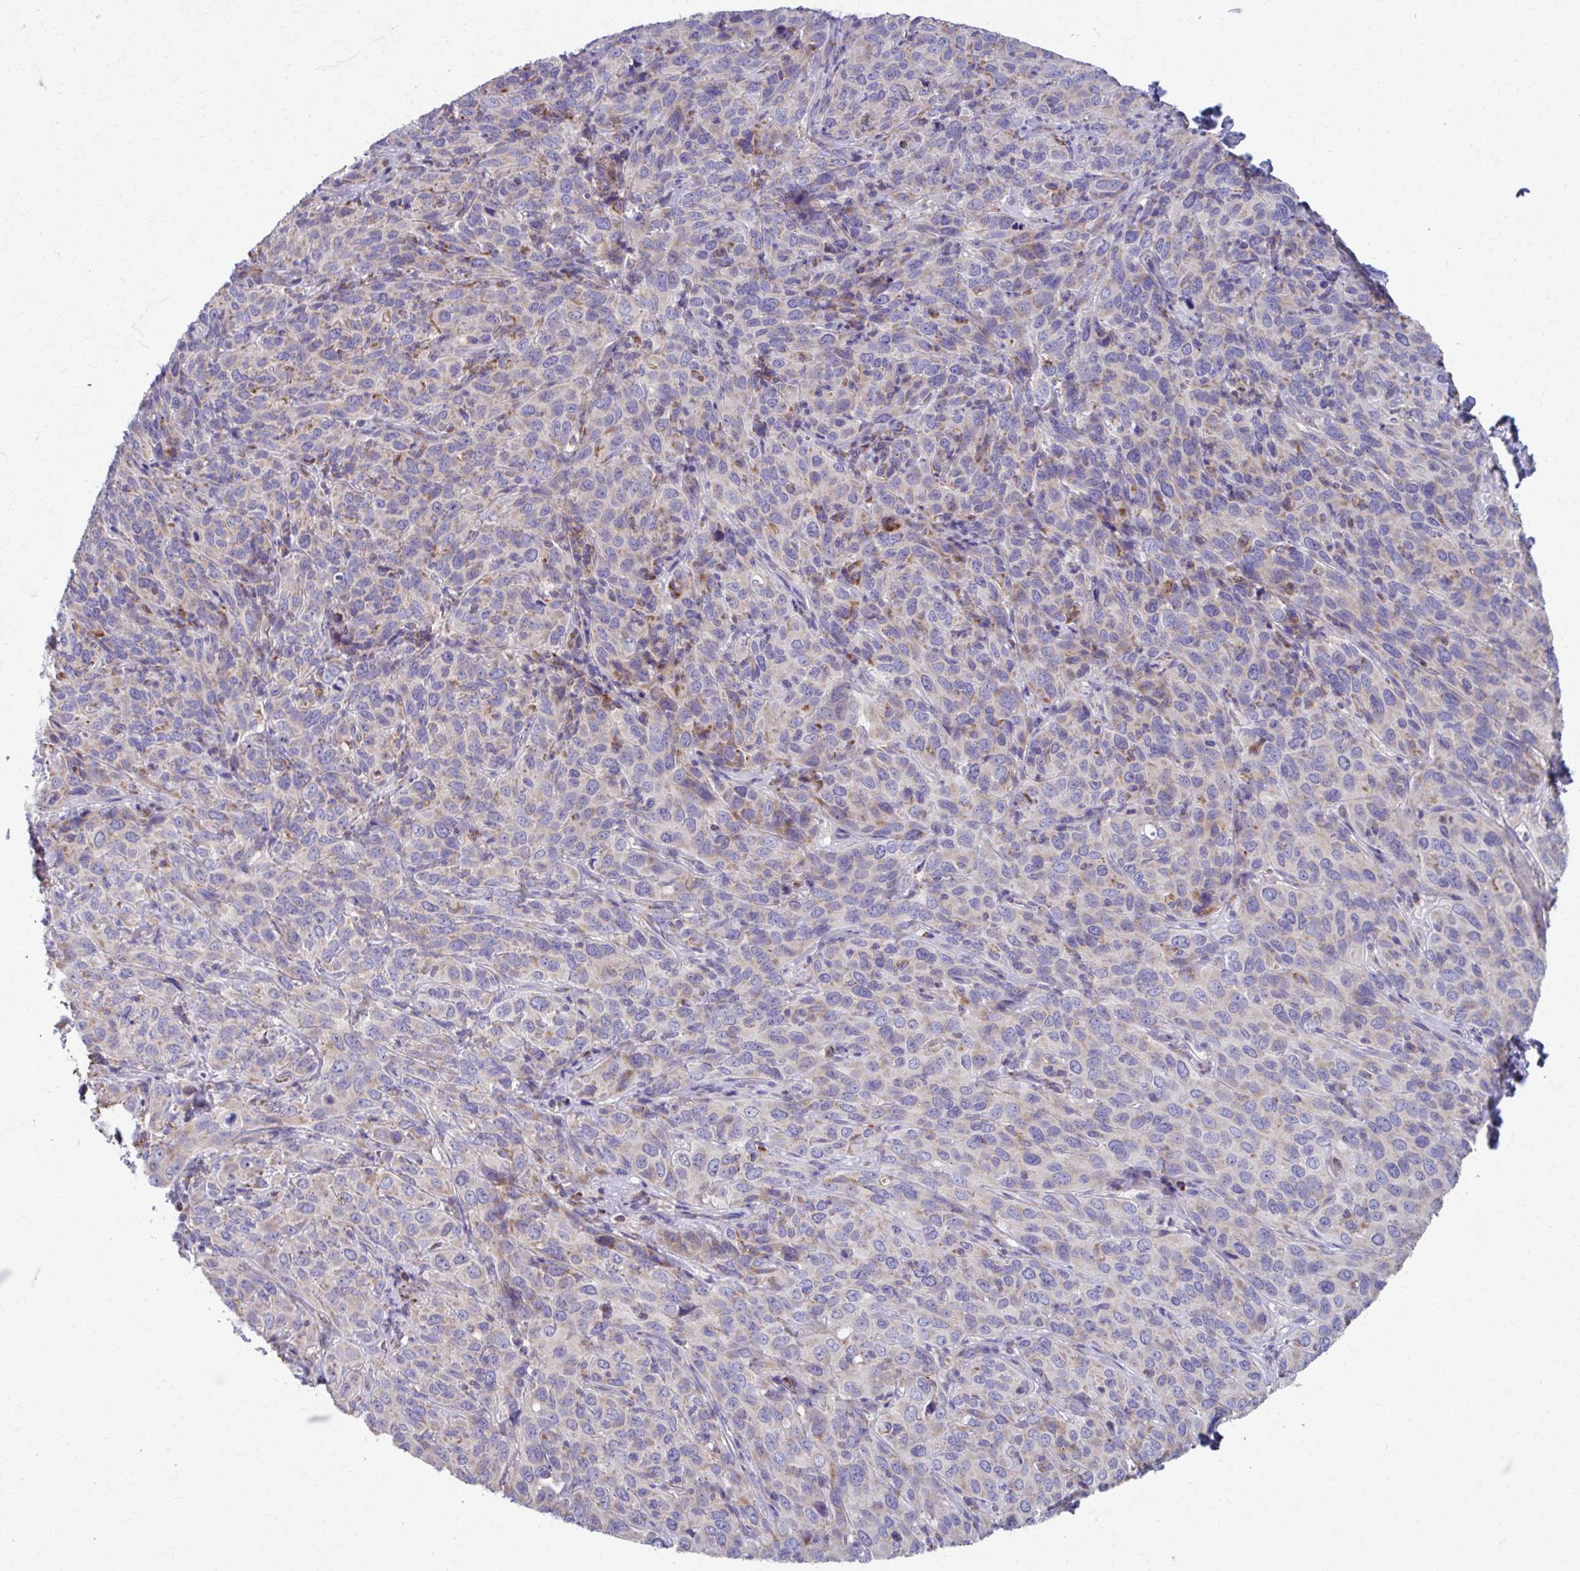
{"staining": {"intensity": "moderate", "quantity": "<25%", "location": "cytoplasmic/membranous"}, "tissue": "cervical cancer", "cell_type": "Tumor cells", "image_type": "cancer", "snomed": [{"axis": "morphology", "description": "Squamous cell carcinoma, NOS"}, {"axis": "topography", "description": "Cervix"}], "caption": "A micrograph of cervical cancer stained for a protein displays moderate cytoplasmic/membranous brown staining in tumor cells. (Brightfield microscopy of DAB IHC at high magnification).", "gene": "RCC1L", "patient": {"sex": "female", "age": 51}}